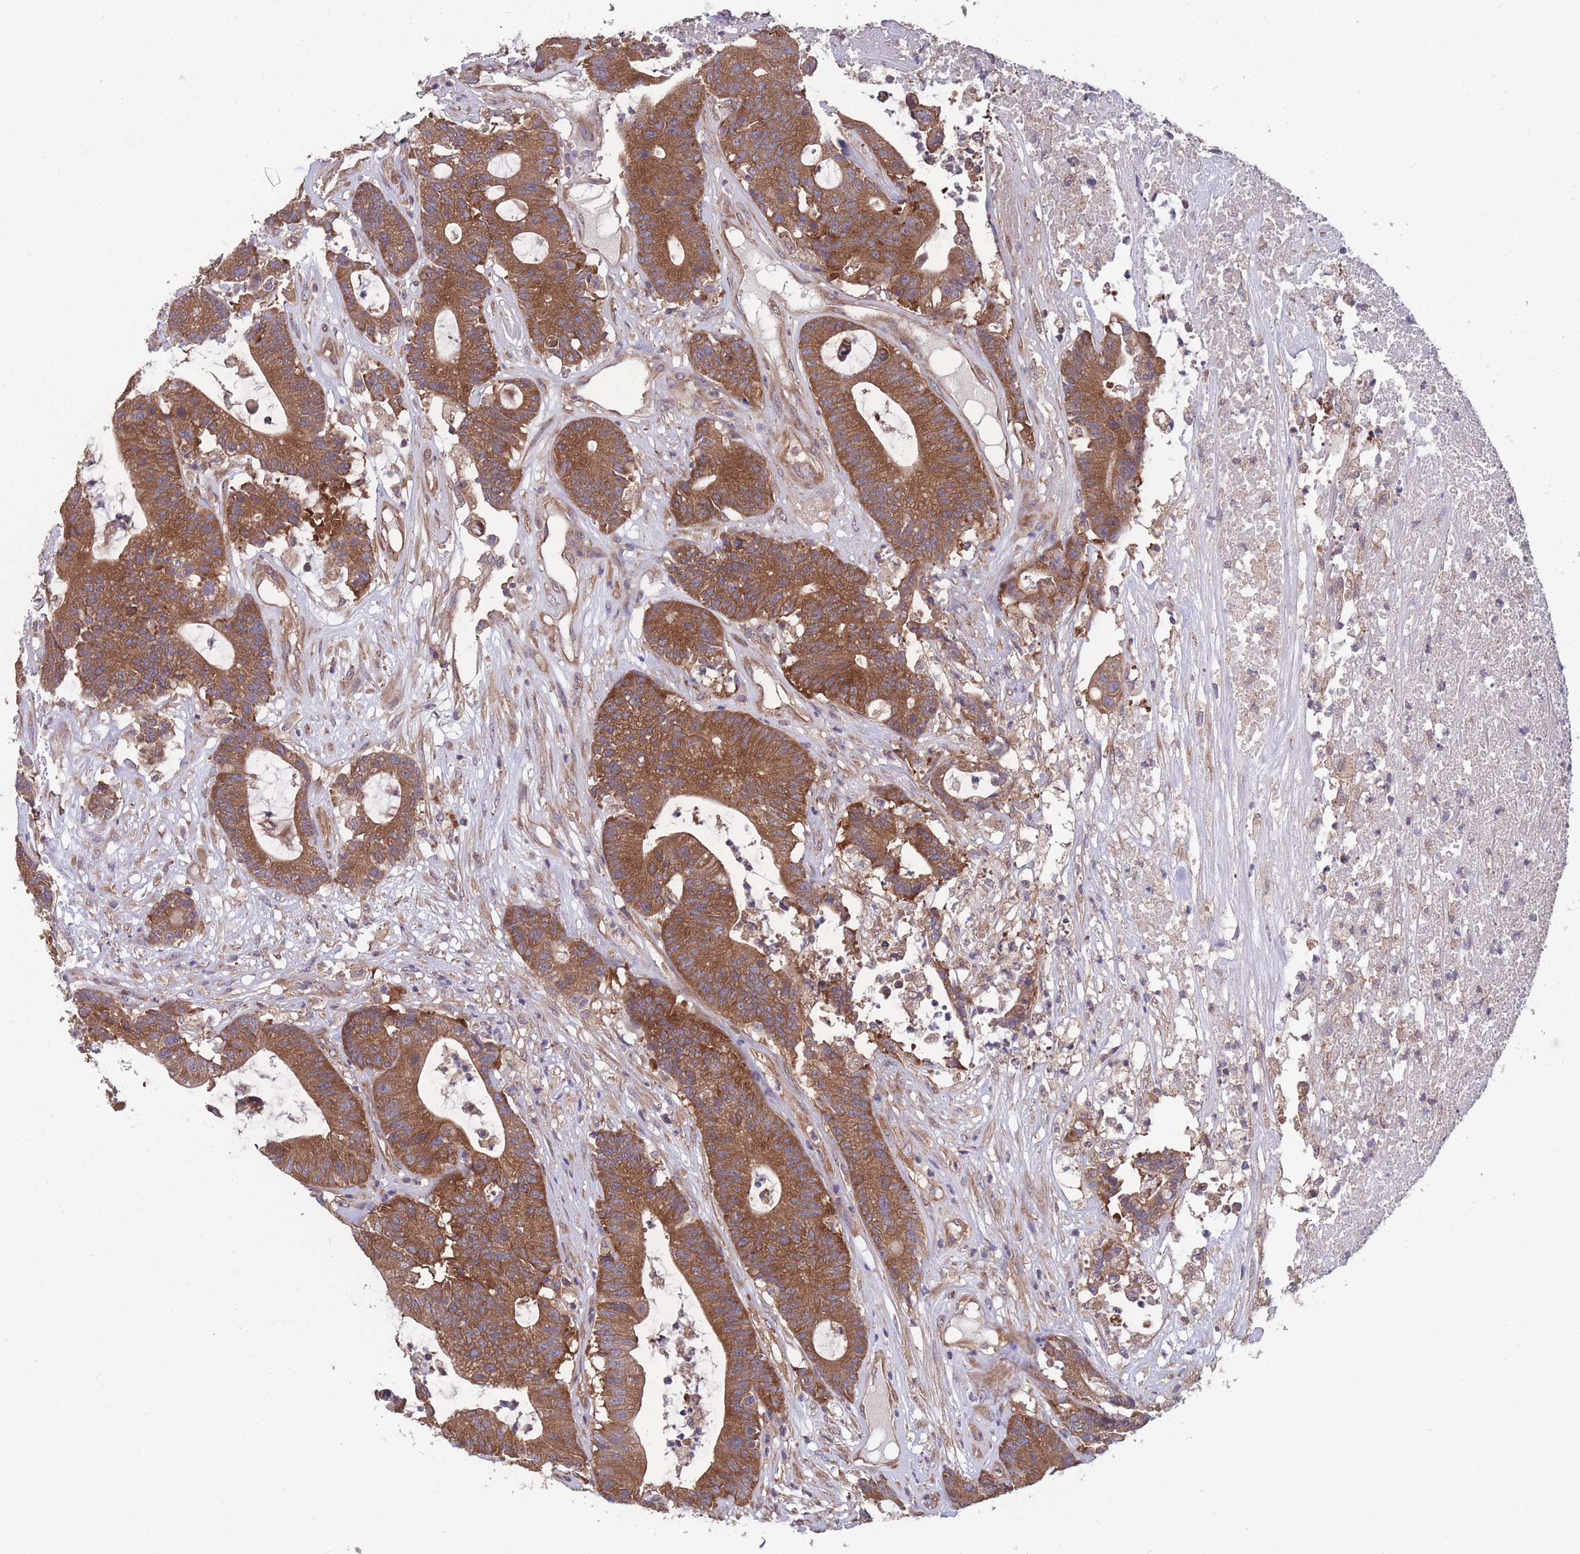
{"staining": {"intensity": "strong", "quantity": ">75%", "location": "cytoplasmic/membranous"}, "tissue": "colorectal cancer", "cell_type": "Tumor cells", "image_type": "cancer", "snomed": [{"axis": "morphology", "description": "Adenocarcinoma, NOS"}, {"axis": "topography", "description": "Colon"}], "caption": "Colorectal adenocarcinoma stained for a protein (brown) exhibits strong cytoplasmic/membranous positive expression in about >75% of tumor cells.", "gene": "ZPR1", "patient": {"sex": "female", "age": 84}}